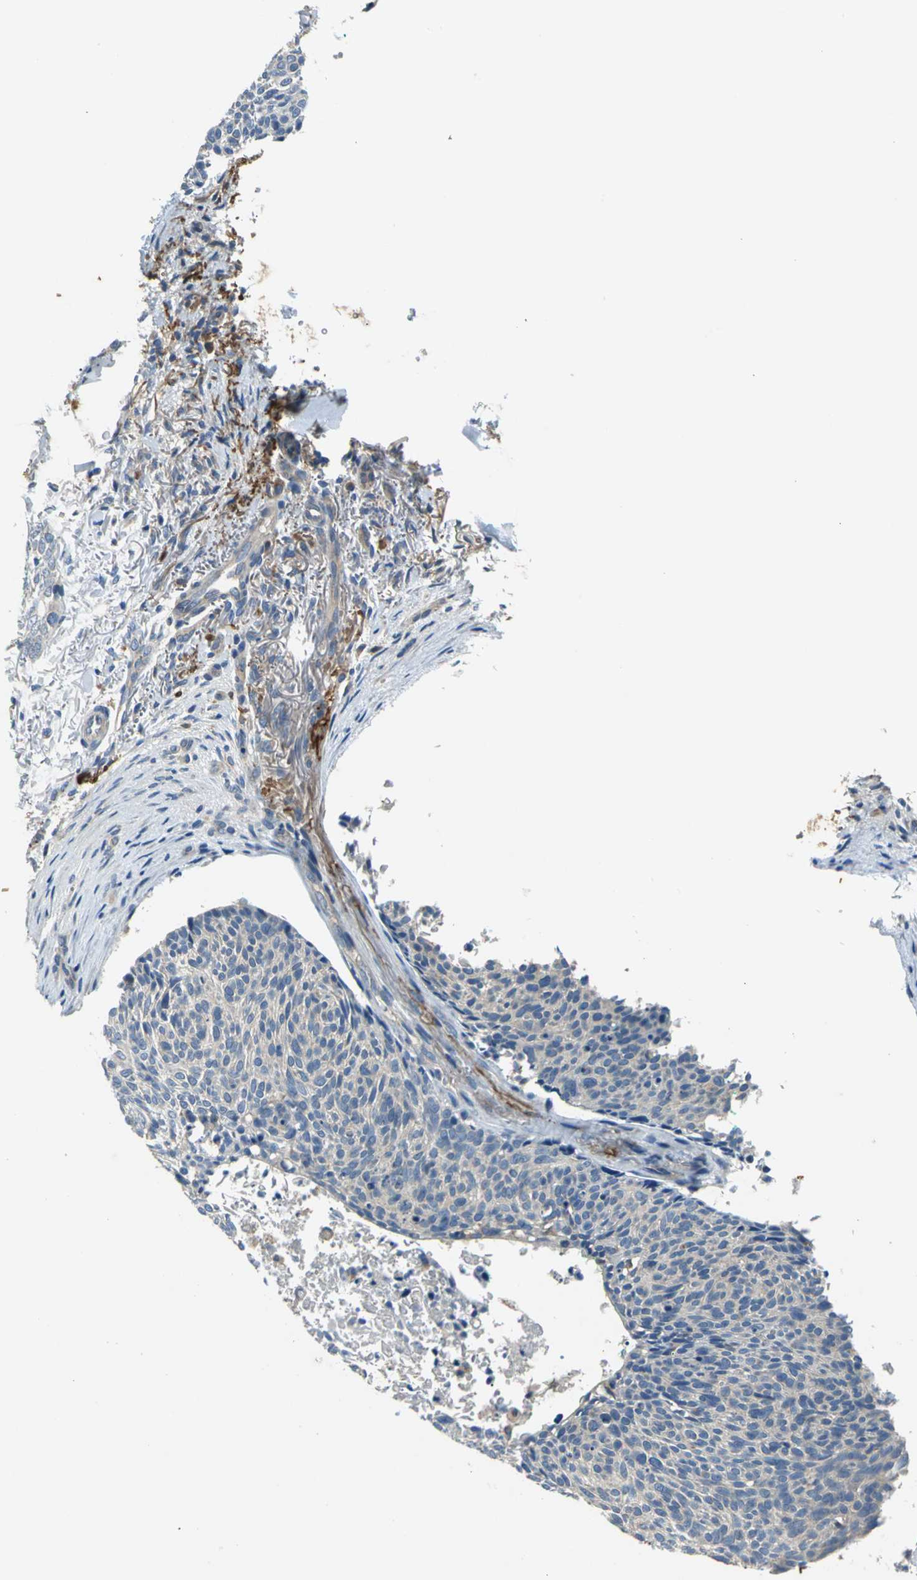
{"staining": {"intensity": "negative", "quantity": "none", "location": "none"}, "tissue": "skin cancer", "cell_type": "Tumor cells", "image_type": "cancer", "snomed": [{"axis": "morphology", "description": "Normal tissue, NOS"}, {"axis": "morphology", "description": "Basal cell carcinoma"}, {"axis": "topography", "description": "Skin"}], "caption": "Image shows no protein expression in tumor cells of skin cancer tissue.", "gene": "SLC16A7", "patient": {"sex": "female", "age": 57}}